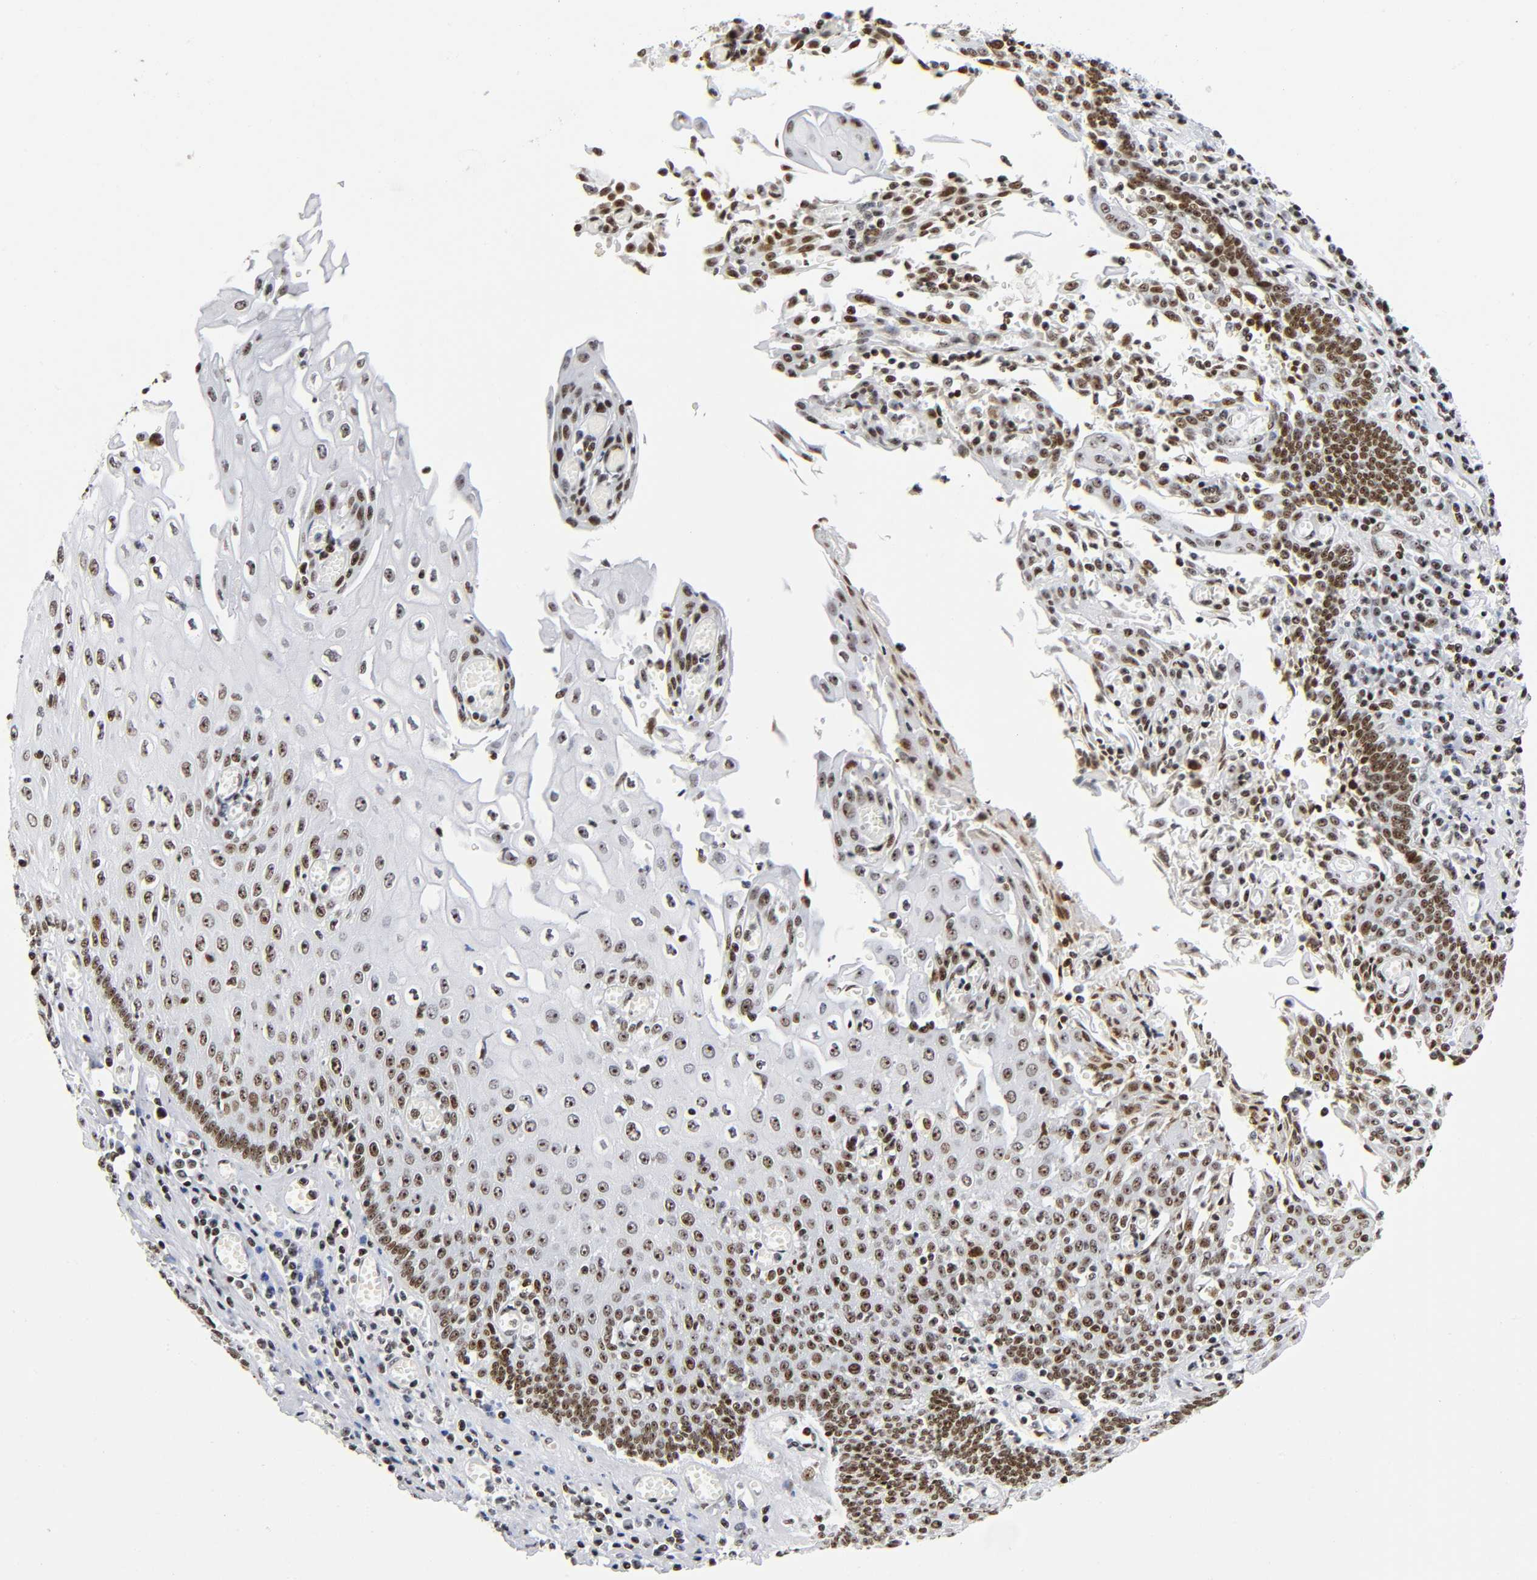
{"staining": {"intensity": "strong", "quantity": ">75%", "location": "nuclear"}, "tissue": "esophagus", "cell_type": "Squamous epithelial cells", "image_type": "normal", "snomed": [{"axis": "morphology", "description": "Normal tissue, NOS"}, {"axis": "morphology", "description": "Squamous cell carcinoma, NOS"}, {"axis": "topography", "description": "Esophagus"}], "caption": "Squamous epithelial cells exhibit strong nuclear staining in about >75% of cells in benign esophagus.", "gene": "UBTF", "patient": {"sex": "male", "age": 65}}